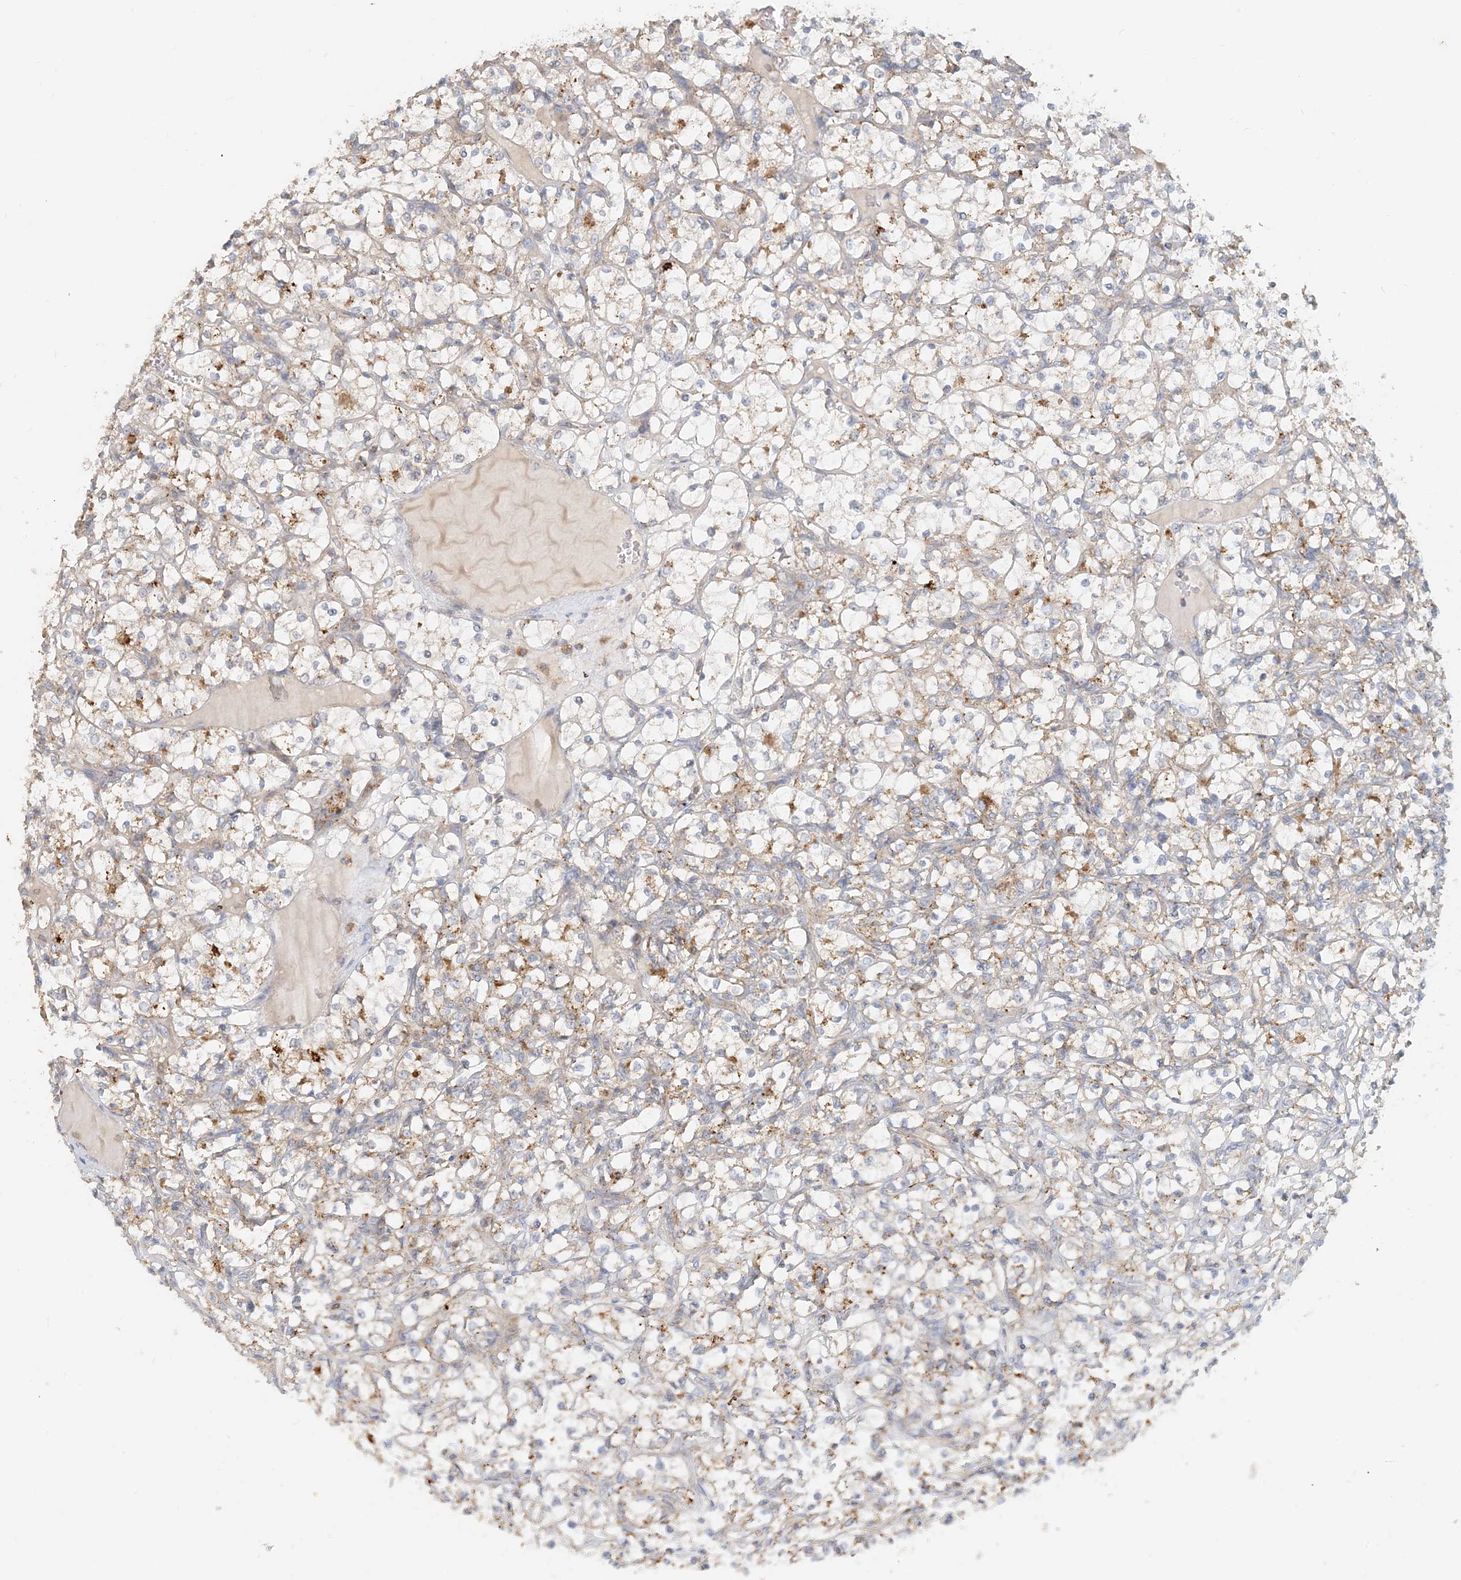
{"staining": {"intensity": "moderate", "quantity": "<25%", "location": "cytoplasmic/membranous"}, "tissue": "renal cancer", "cell_type": "Tumor cells", "image_type": "cancer", "snomed": [{"axis": "morphology", "description": "Adenocarcinoma, NOS"}, {"axis": "topography", "description": "Kidney"}], "caption": "Moderate cytoplasmic/membranous expression for a protein is appreciated in about <25% of tumor cells of renal cancer (adenocarcinoma) using IHC.", "gene": "SPPL2A", "patient": {"sex": "female", "age": 69}}